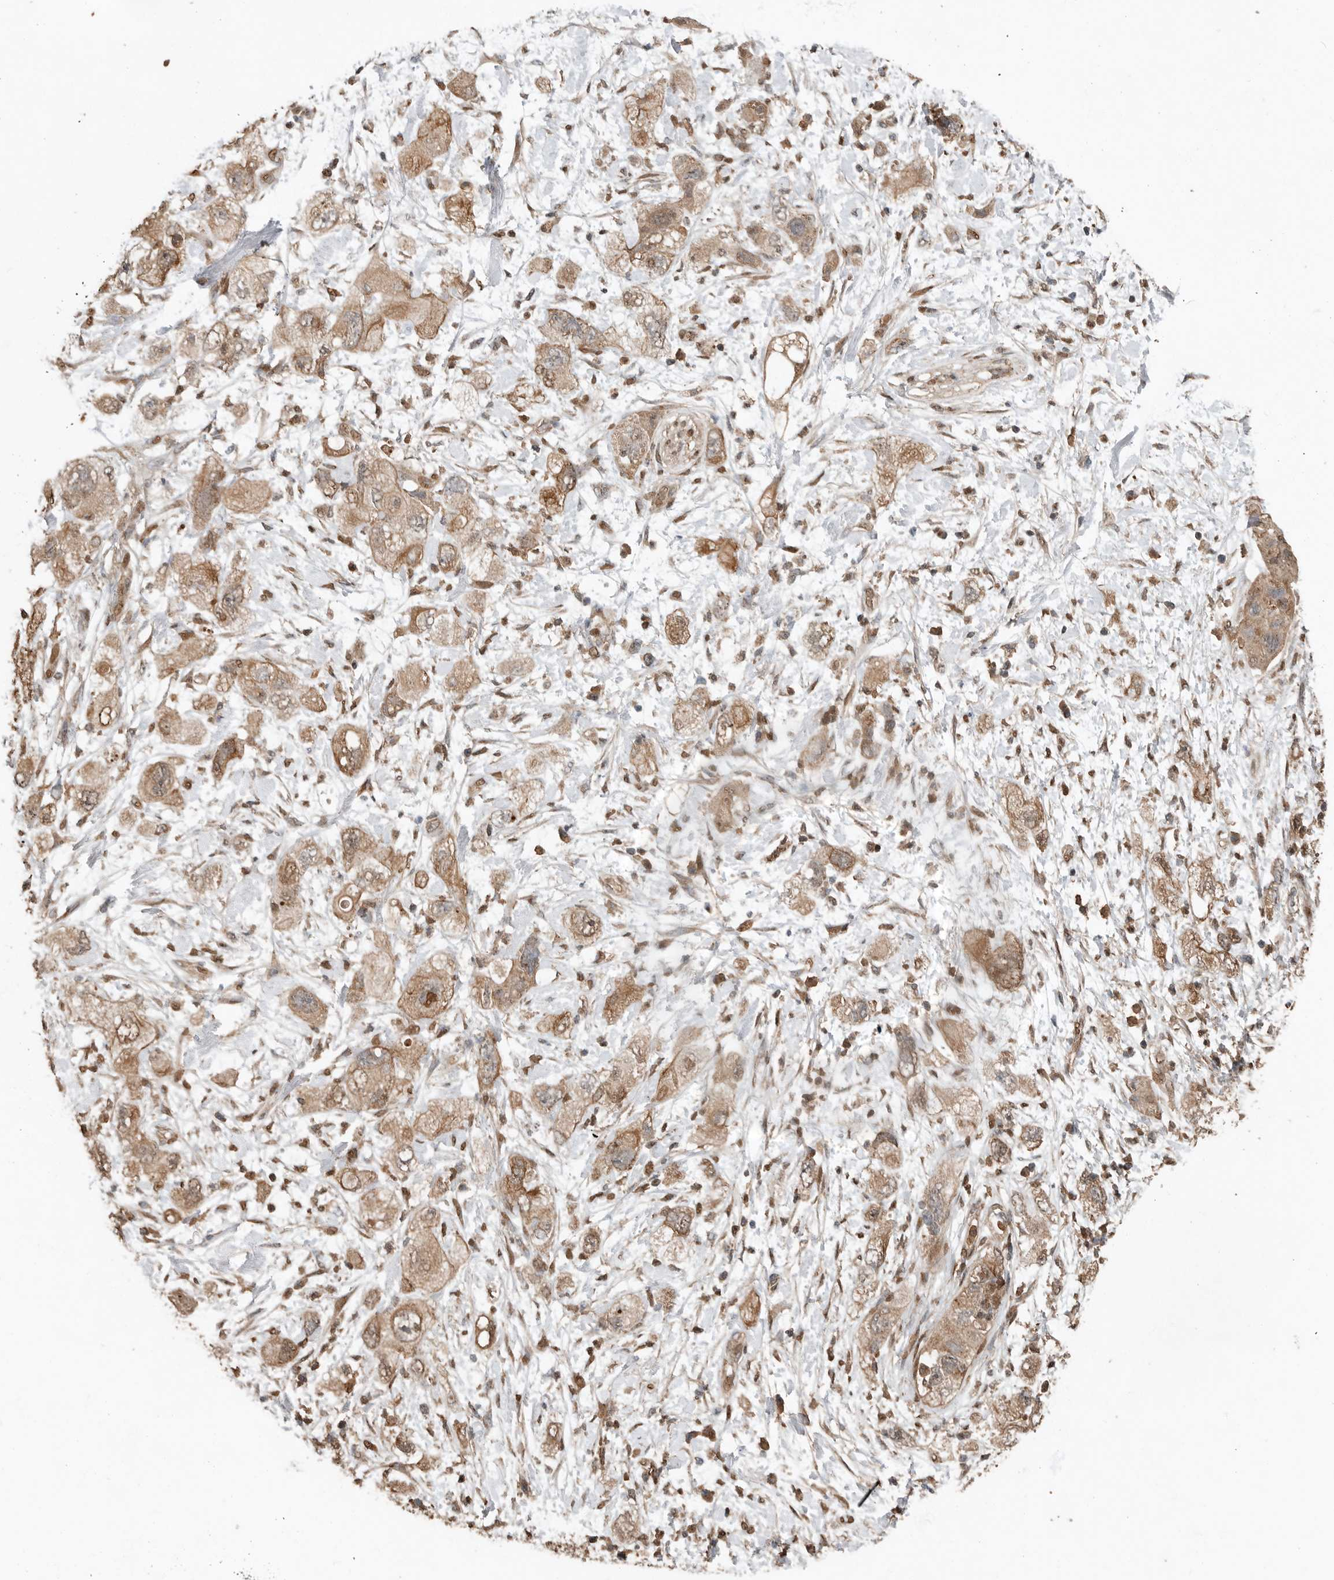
{"staining": {"intensity": "moderate", "quantity": ">75%", "location": "cytoplasmic/membranous"}, "tissue": "pancreatic cancer", "cell_type": "Tumor cells", "image_type": "cancer", "snomed": [{"axis": "morphology", "description": "Adenocarcinoma, NOS"}, {"axis": "topography", "description": "Pancreas"}], "caption": "The histopathology image reveals staining of pancreatic cancer, revealing moderate cytoplasmic/membranous protein expression (brown color) within tumor cells. The staining was performed using DAB, with brown indicating positive protein expression. Nuclei are stained blue with hematoxylin.", "gene": "BLZF1", "patient": {"sex": "female", "age": 73}}